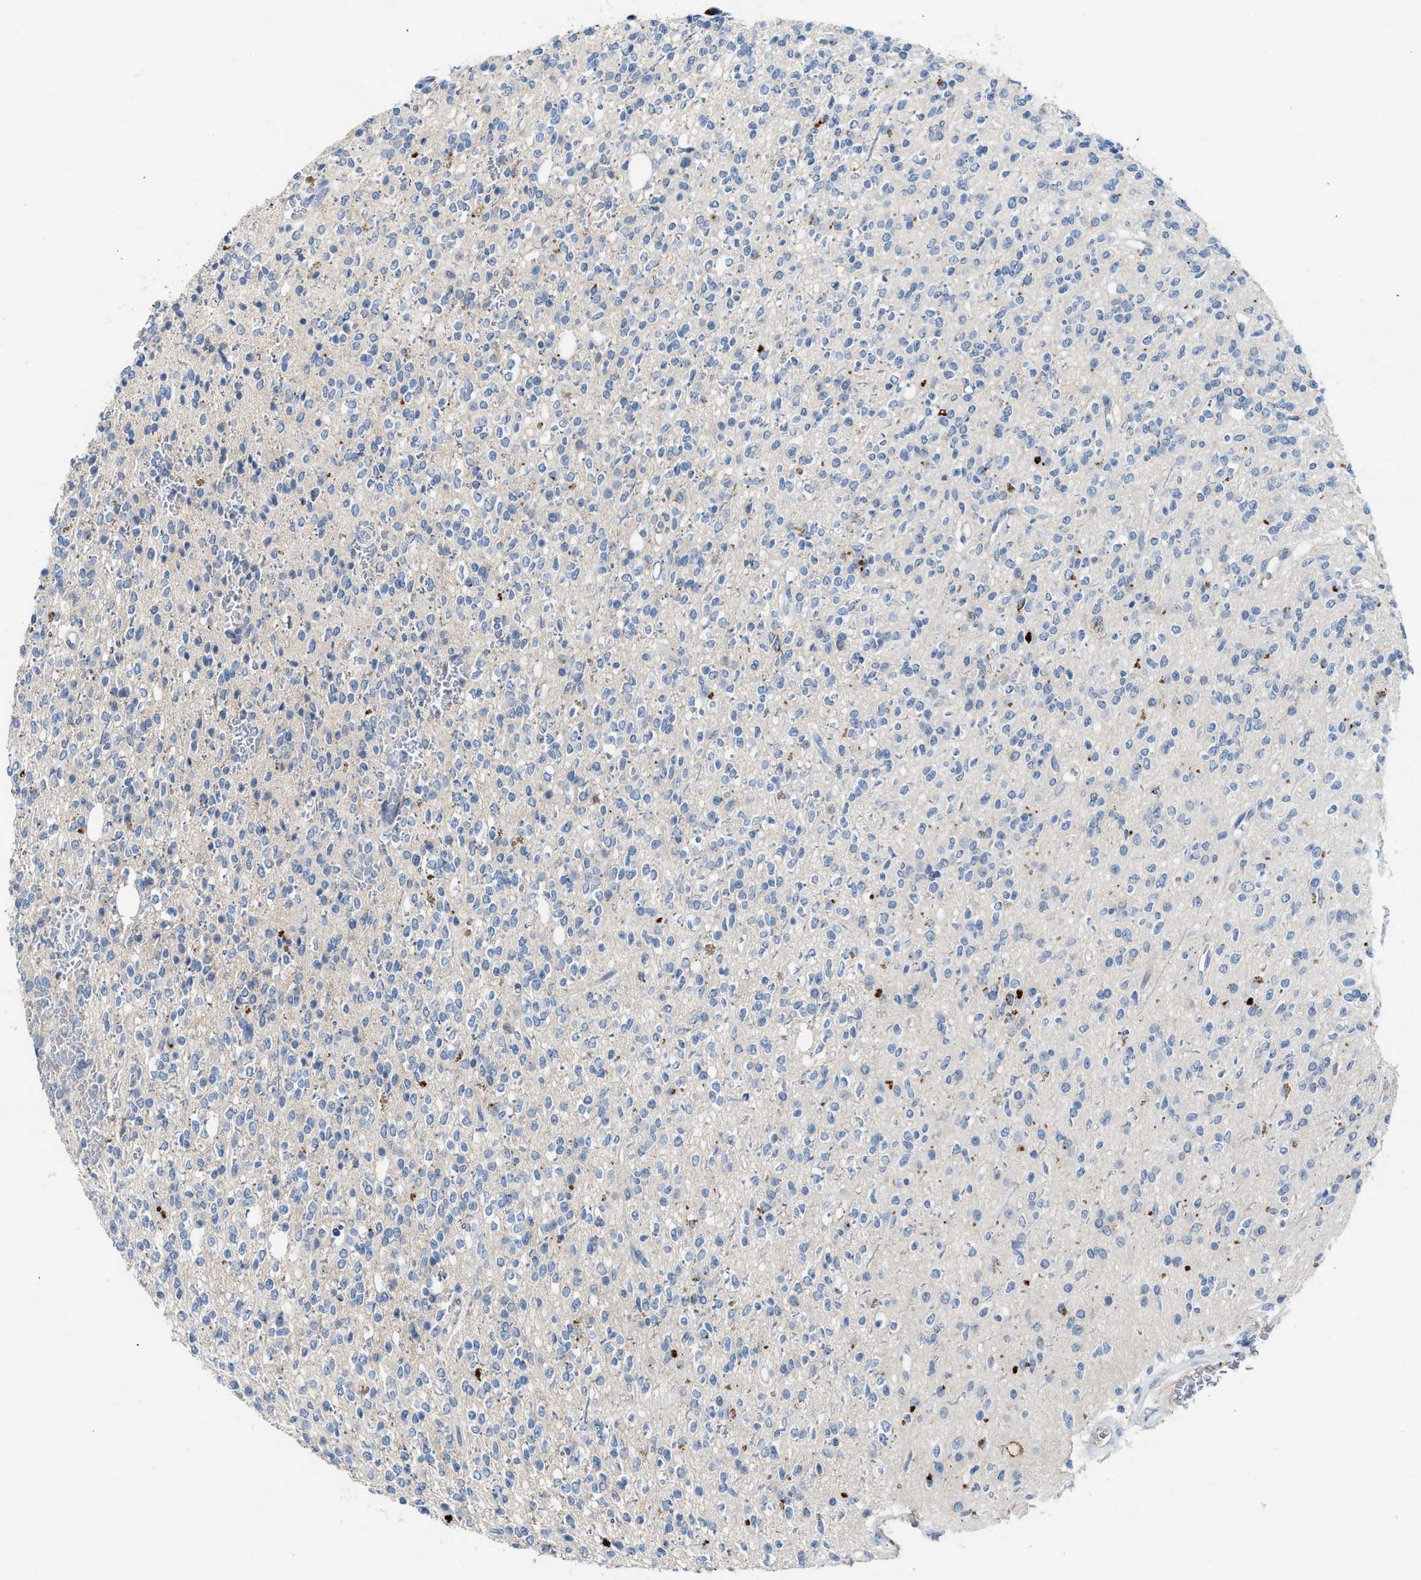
{"staining": {"intensity": "negative", "quantity": "none", "location": "none"}, "tissue": "glioma", "cell_type": "Tumor cells", "image_type": "cancer", "snomed": [{"axis": "morphology", "description": "Glioma, malignant, High grade"}, {"axis": "topography", "description": "Brain"}], "caption": "High magnification brightfield microscopy of glioma stained with DAB (brown) and counterstained with hematoxylin (blue): tumor cells show no significant staining.", "gene": "SLC5A5", "patient": {"sex": "male", "age": 34}}